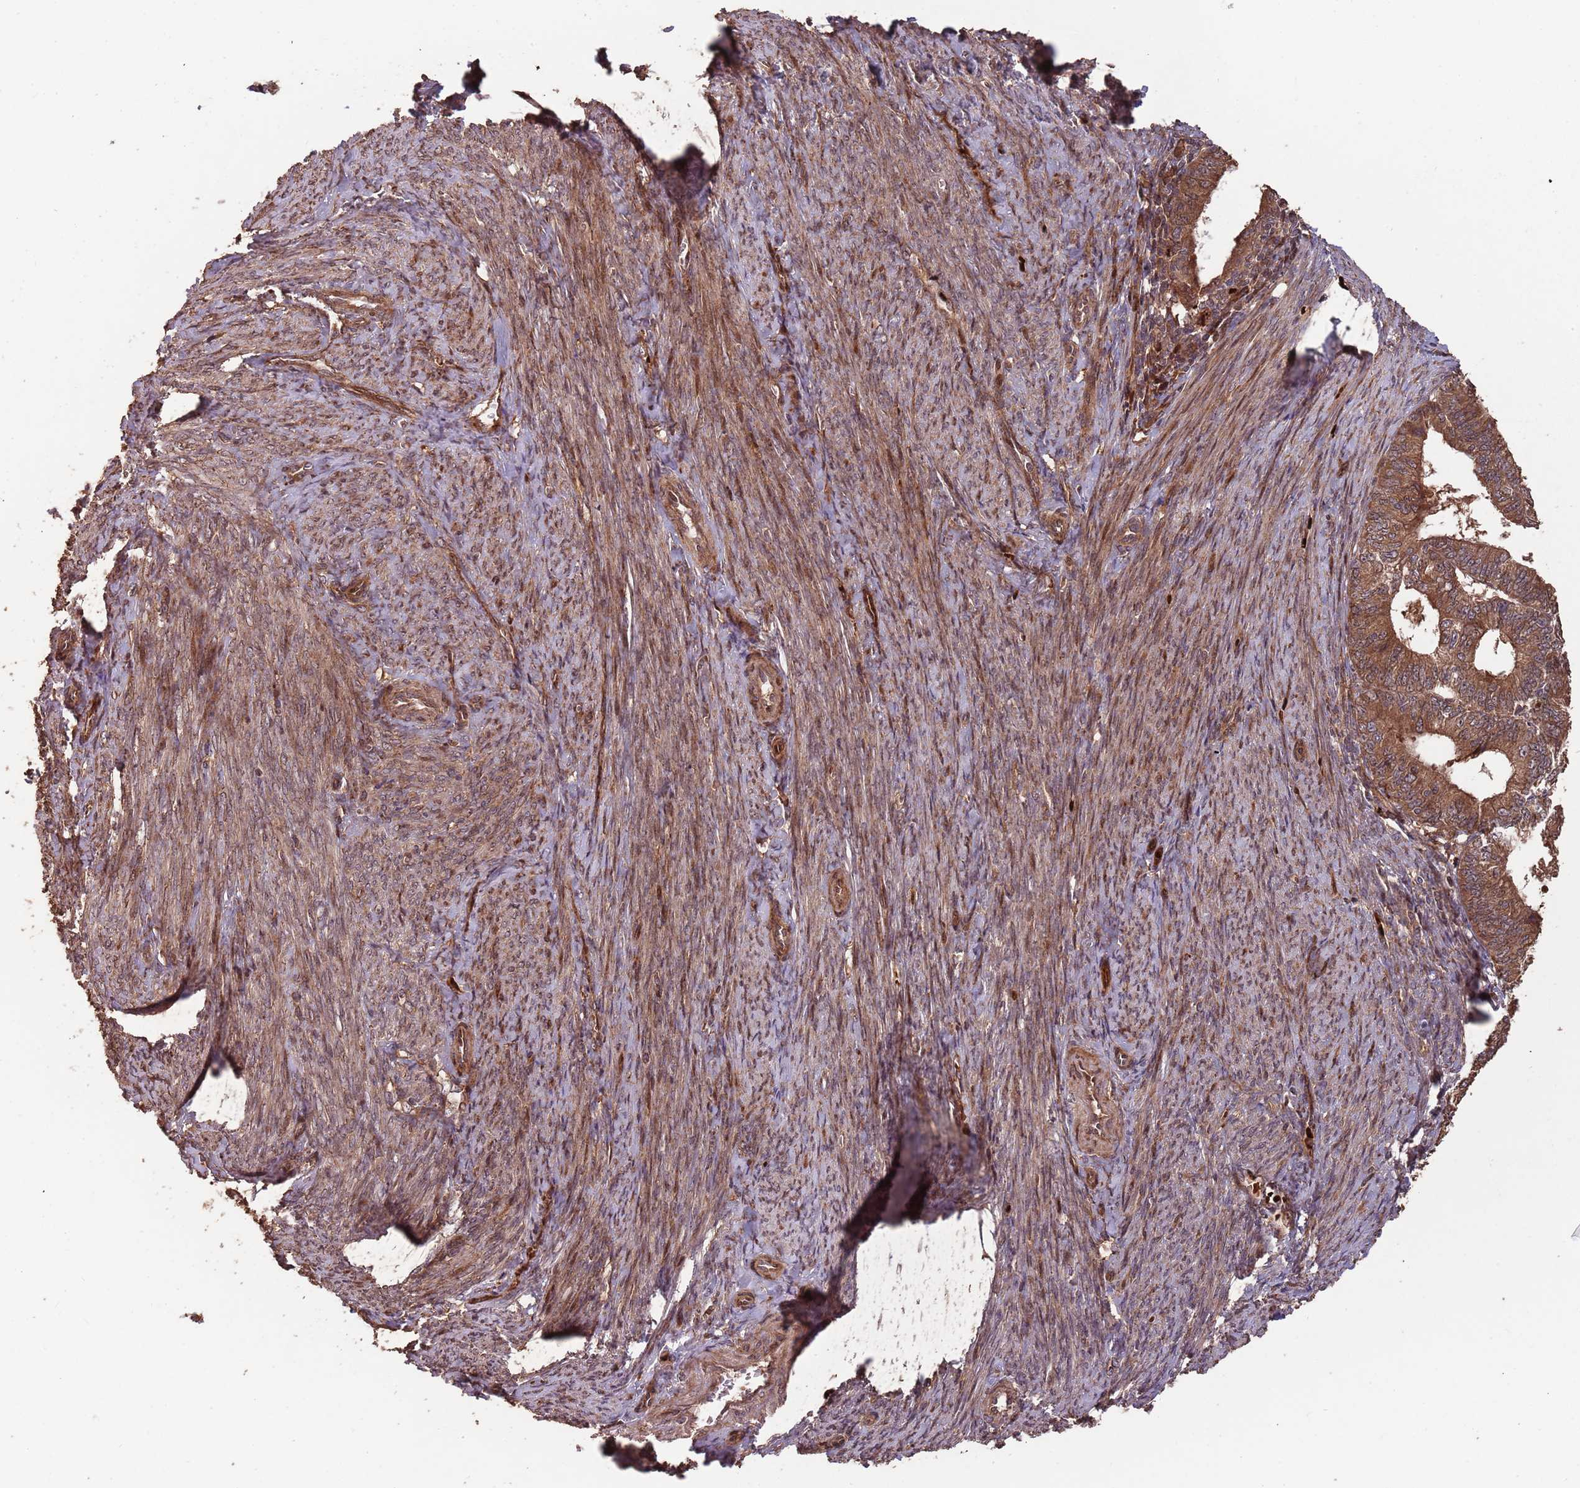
{"staining": {"intensity": "moderate", "quantity": ">75%", "location": "cytoplasmic/membranous"}, "tissue": "endometrial cancer", "cell_type": "Tumor cells", "image_type": "cancer", "snomed": [{"axis": "morphology", "description": "Adenocarcinoma, NOS"}, {"axis": "topography", "description": "Endometrium"}], "caption": "Protein staining displays moderate cytoplasmic/membranous expression in approximately >75% of tumor cells in endometrial adenocarcinoma.", "gene": "ZNF428", "patient": {"sex": "female", "age": 56}}